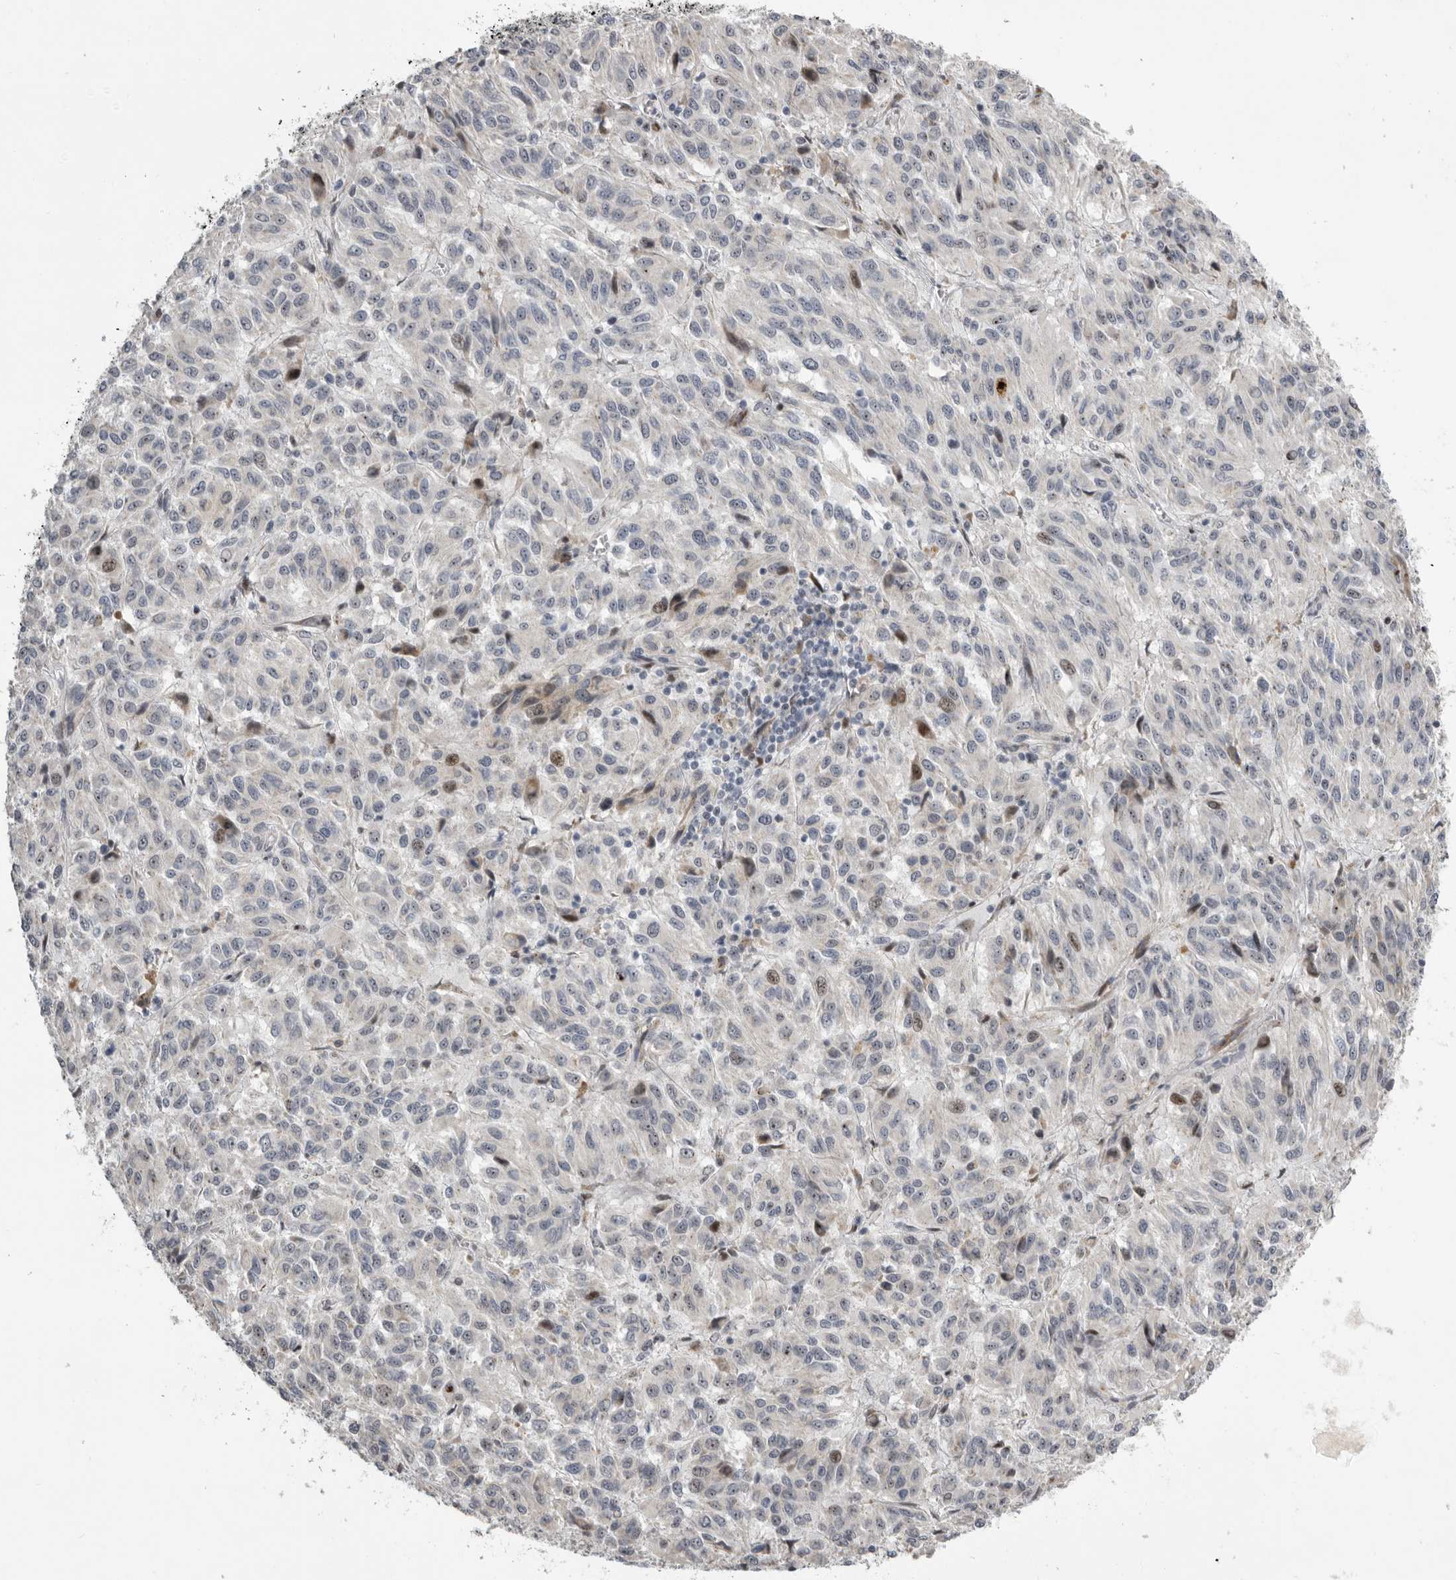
{"staining": {"intensity": "weak", "quantity": "<25%", "location": "nuclear"}, "tissue": "melanoma", "cell_type": "Tumor cells", "image_type": "cancer", "snomed": [{"axis": "morphology", "description": "Malignant melanoma, Metastatic site"}, {"axis": "topography", "description": "Lung"}], "caption": "The photomicrograph demonstrates no significant positivity in tumor cells of melanoma.", "gene": "PCMTD1", "patient": {"sex": "male", "age": 64}}